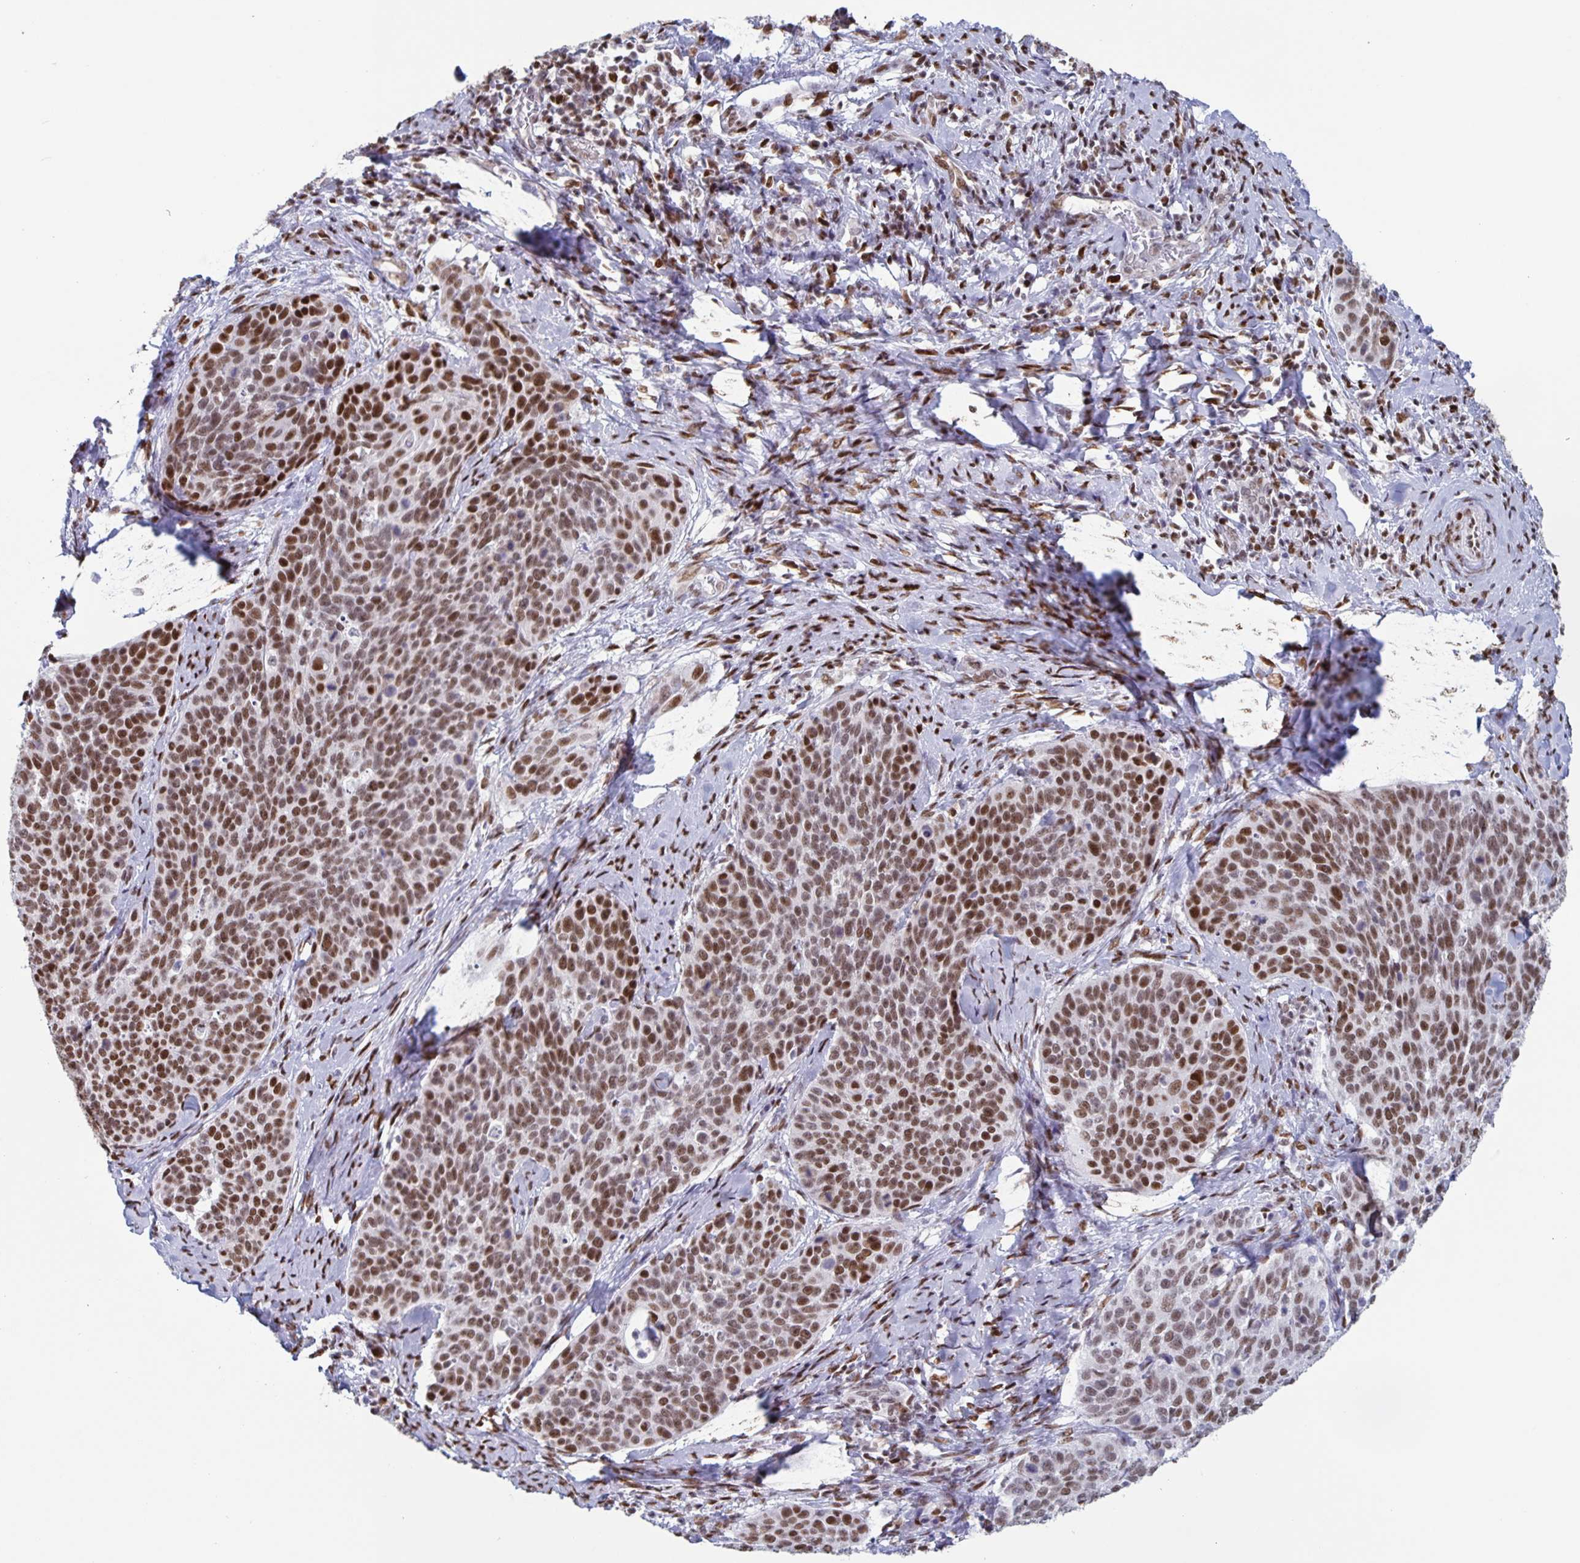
{"staining": {"intensity": "moderate", "quantity": ">75%", "location": "nuclear"}, "tissue": "cervical cancer", "cell_type": "Tumor cells", "image_type": "cancer", "snomed": [{"axis": "morphology", "description": "Squamous cell carcinoma, NOS"}, {"axis": "topography", "description": "Cervix"}], "caption": "Immunohistochemical staining of human squamous cell carcinoma (cervical) displays medium levels of moderate nuclear protein expression in about >75% of tumor cells.", "gene": "JUND", "patient": {"sex": "female", "age": 69}}